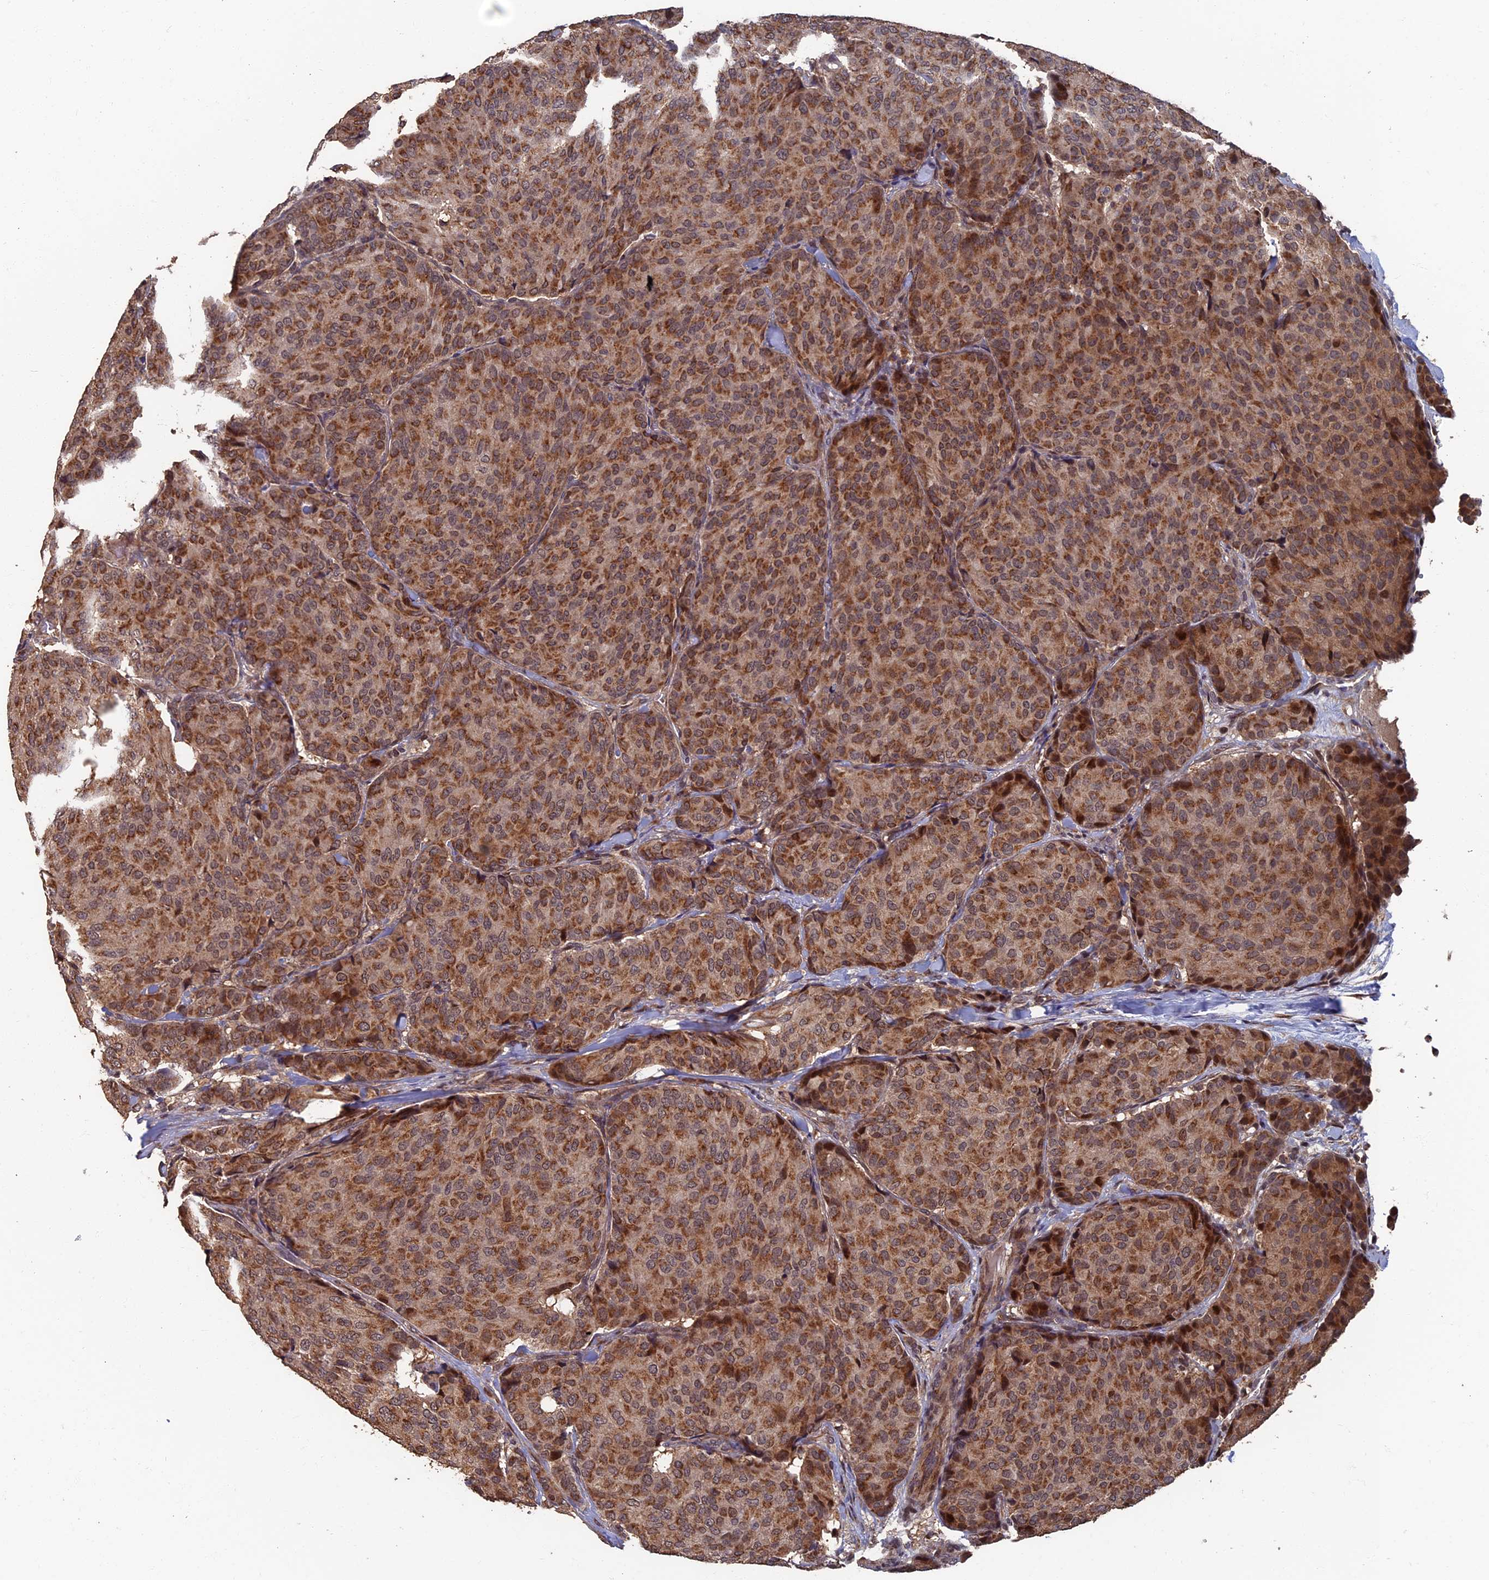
{"staining": {"intensity": "moderate", "quantity": ">75%", "location": "cytoplasmic/membranous"}, "tissue": "breast cancer", "cell_type": "Tumor cells", "image_type": "cancer", "snomed": [{"axis": "morphology", "description": "Duct carcinoma"}, {"axis": "topography", "description": "Breast"}], "caption": "Intraductal carcinoma (breast) tissue displays moderate cytoplasmic/membranous staining in about >75% of tumor cells", "gene": "RASGRF1", "patient": {"sex": "female", "age": 75}}